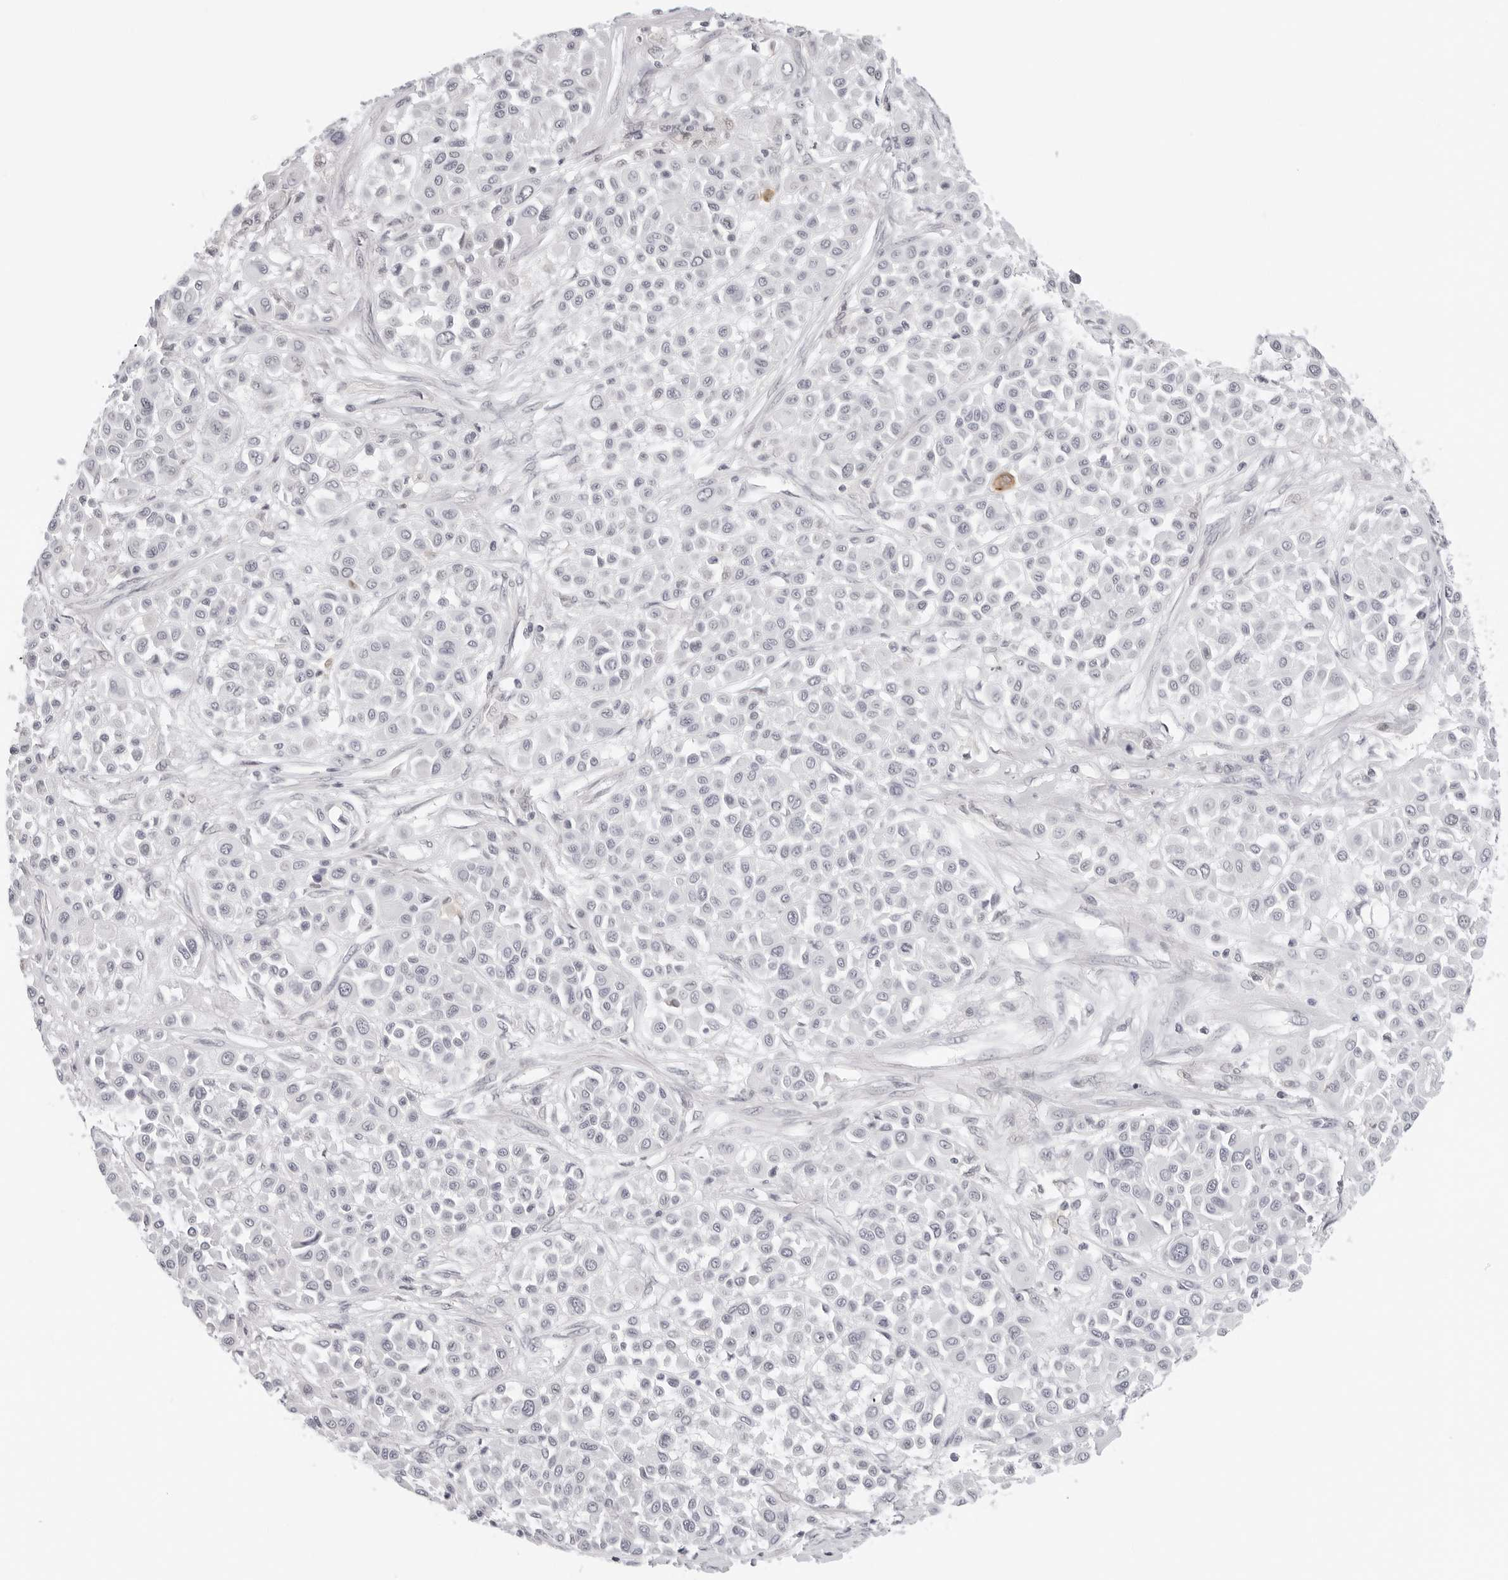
{"staining": {"intensity": "negative", "quantity": "none", "location": "none"}, "tissue": "melanoma", "cell_type": "Tumor cells", "image_type": "cancer", "snomed": [{"axis": "morphology", "description": "Malignant melanoma, Metastatic site"}, {"axis": "topography", "description": "Soft tissue"}], "caption": "Malignant melanoma (metastatic site) was stained to show a protein in brown. There is no significant positivity in tumor cells.", "gene": "MSH6", "patient": {"sex": "male", "age": 41}}